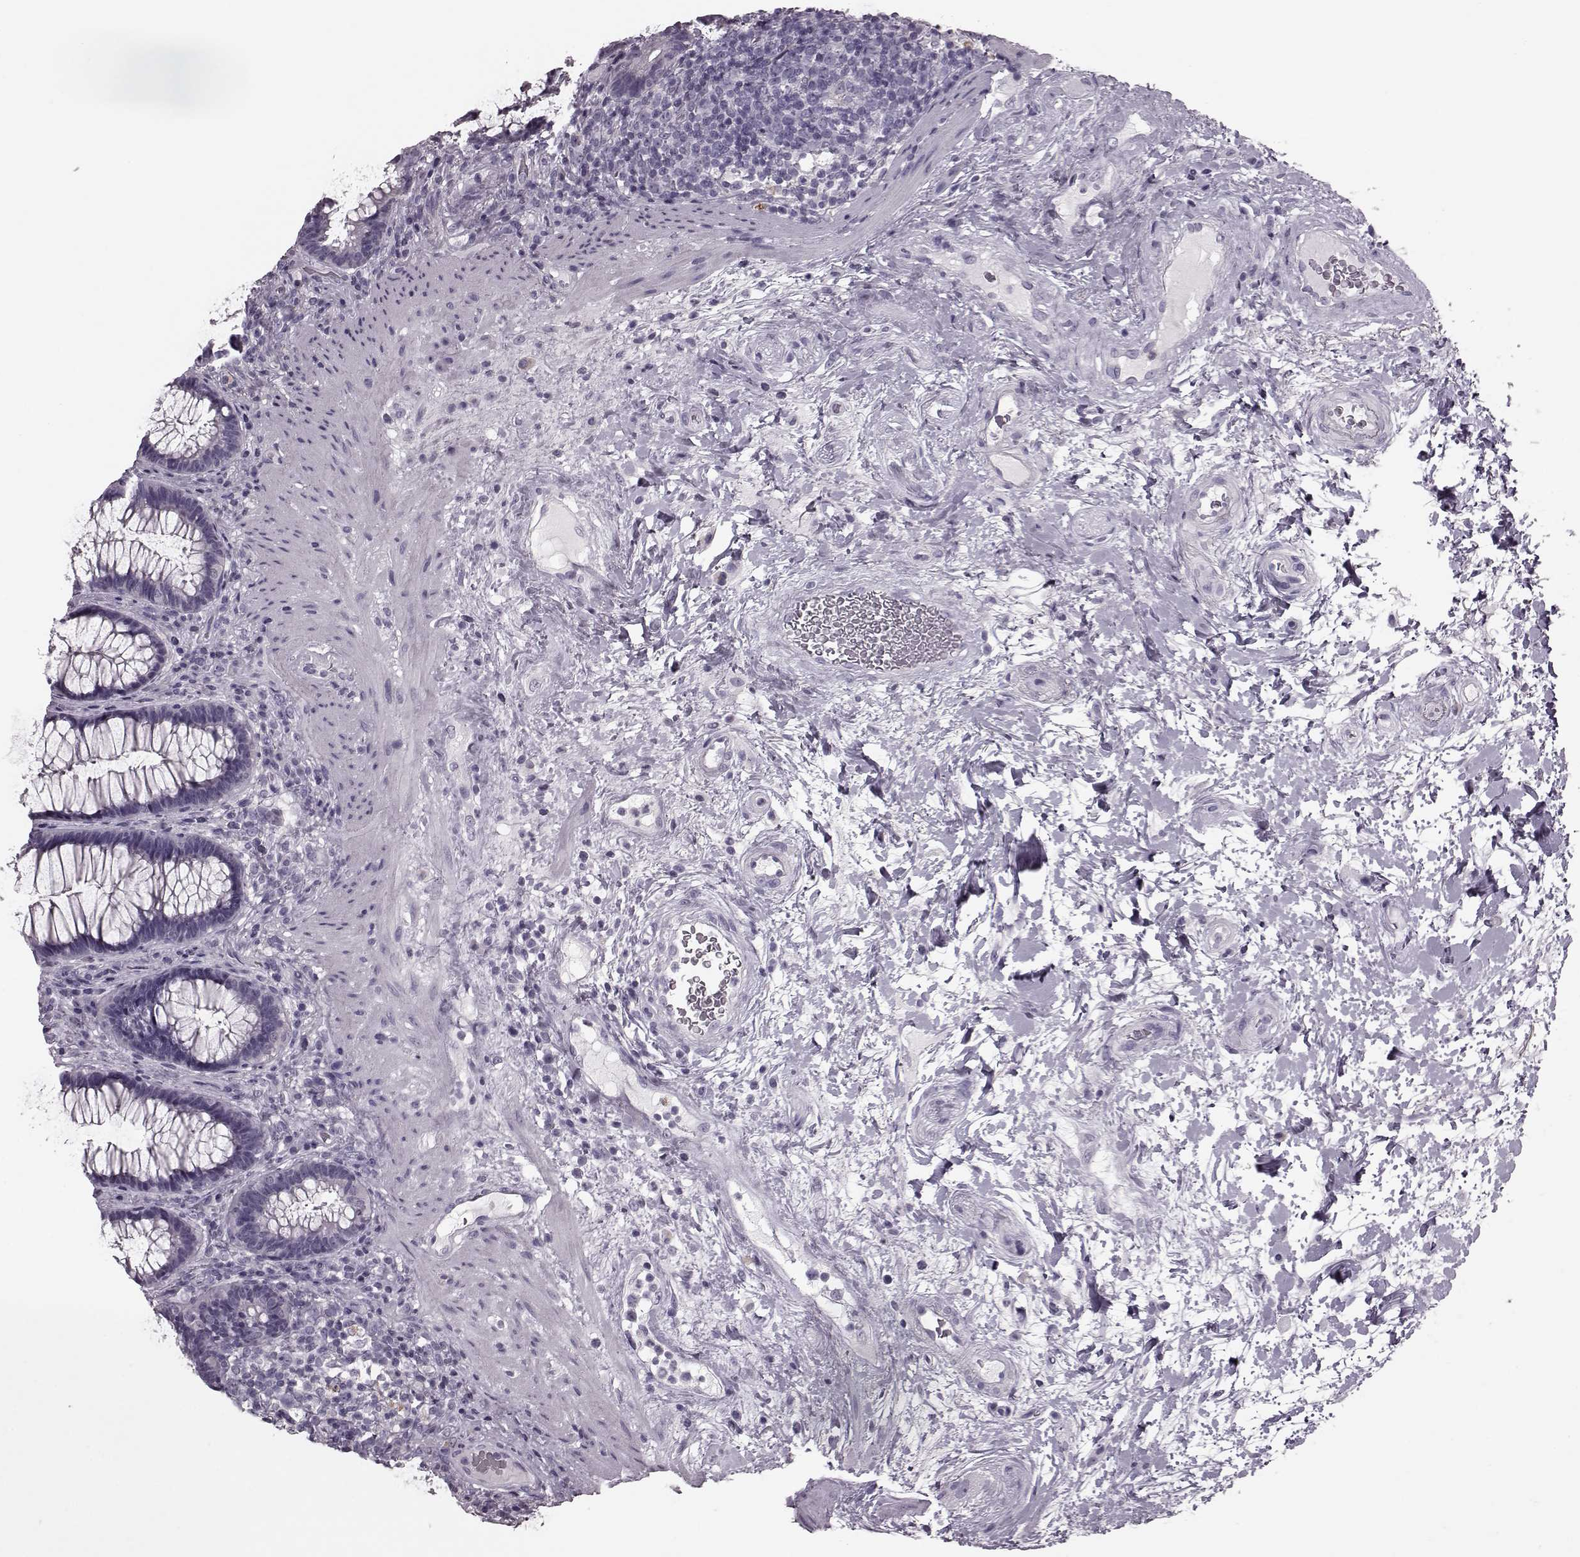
{"staining": {"intensity": "negative", "quantity": "none", "location": "none"}, "tissue": "rectum", "cell_type": "Glandular cells", "image_type": "normal", "snomed": [{"axis": "morphology", "description": "Normal tissue, NOS"}, {"axis": "topography", "description": "Rectum"}], "caption": "IHC micrograph of unremarkable rectum stained for a protein (brown), which exhibits no positivity in glandular cells.", "gene": "CST7", "patient": {"sex": "male", "age": 72}}